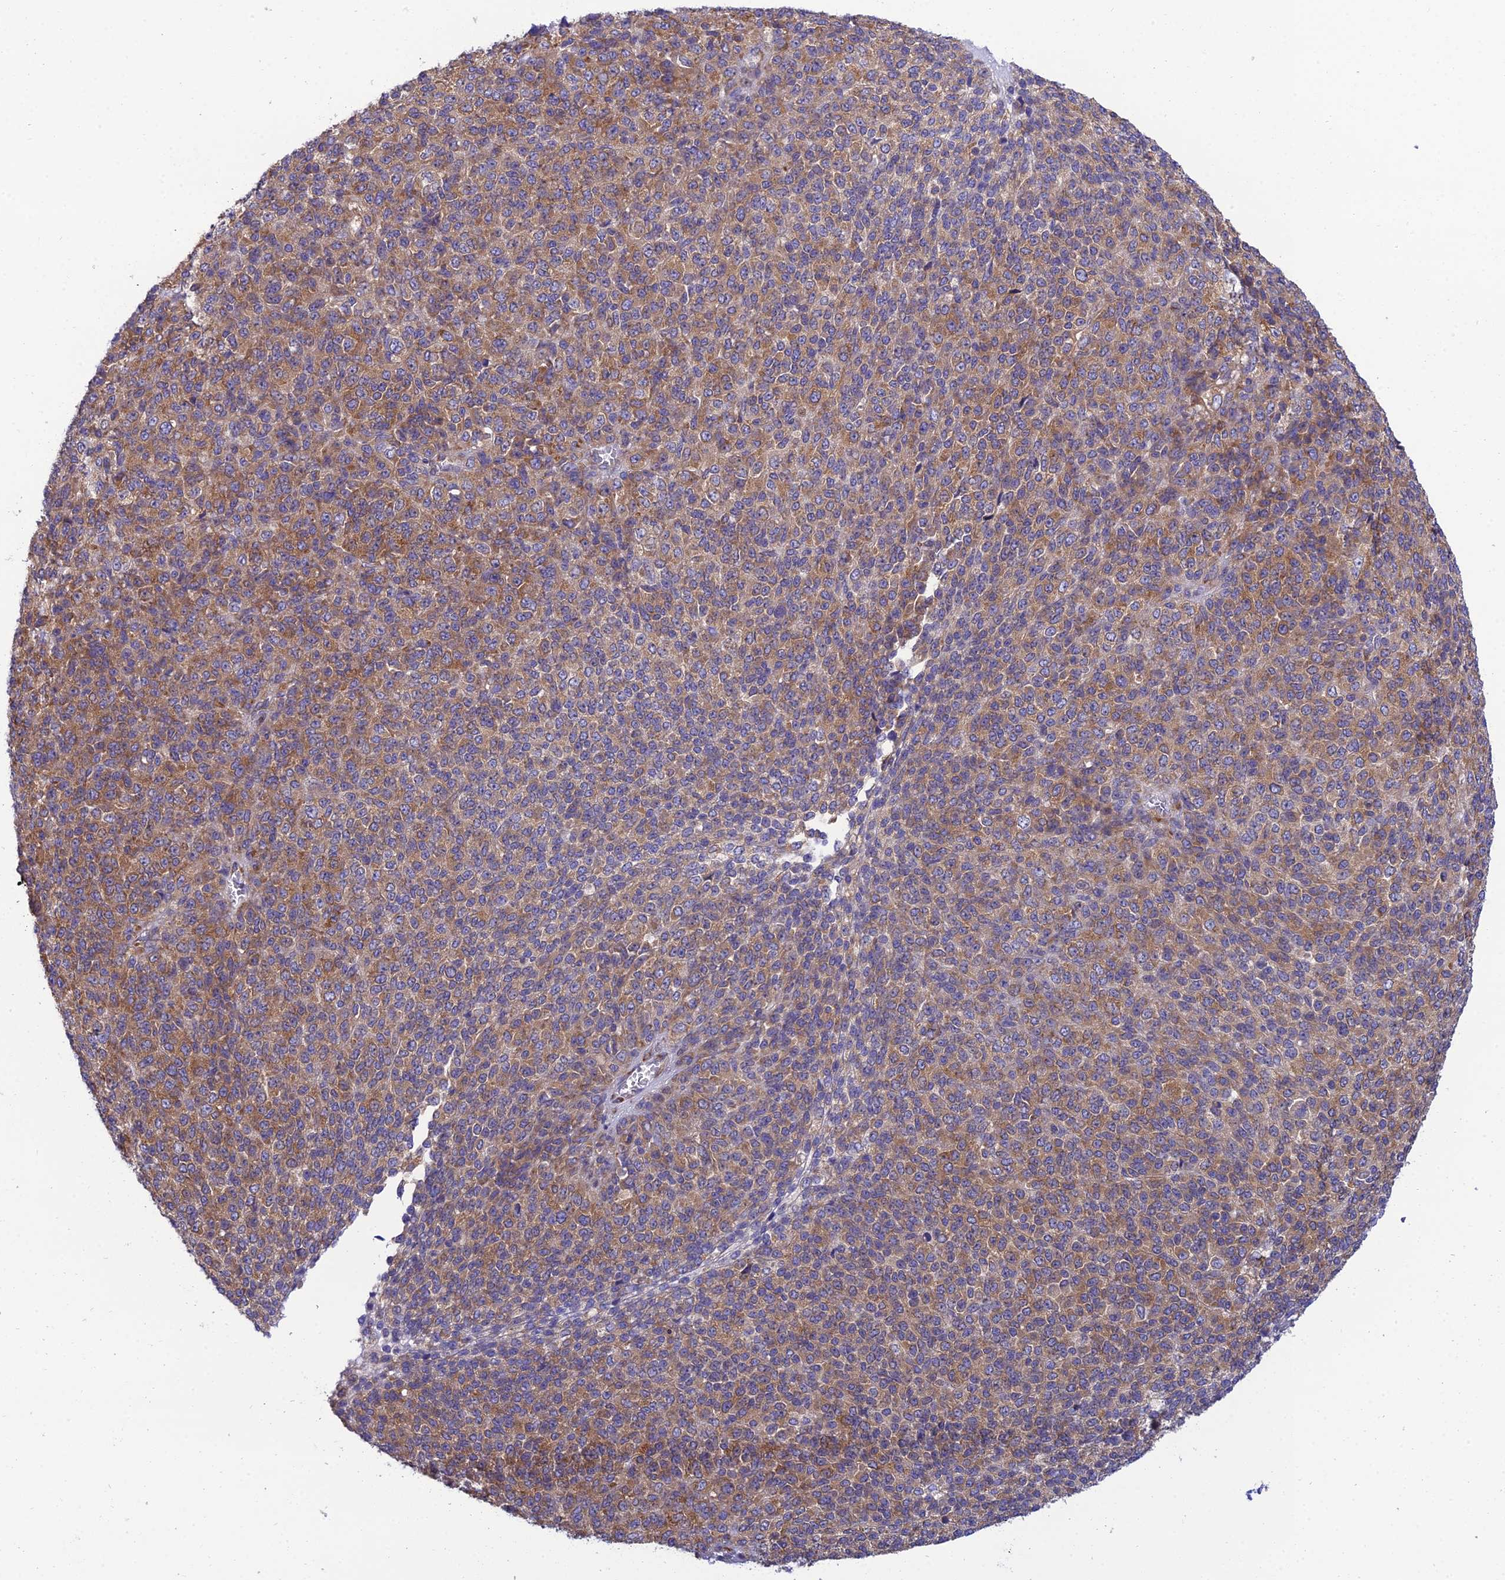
{"staining": {"intensity": "moderate", "quantity": ">75%", "location": "cytoplasmic/membranous"}, "tissue": "melanoma", "cell_type": "Tumor cells", "image_type": "cancer", "snomed": [{"axis": "morphology", "description": "Malignant melanoma, Metastatic site"}, {"axis": "topography", "description": "Brain"}], "caption": "High-magnification brightfield microscopy of malignant melanoma (metastatic site) stained with DAB (3,3'-diaminobenzidine) (brown) and counterstained with hematoxylin (blue). tumor cells exhibit moderate cytoplasmic/membranous positivity is appreciated in about>75% of cells. (DAB (3,3'-diaminobenzidine) IHC with brightfield microscopy, high magnification).", "gene": "CLCN7", "patient": {"sex": "female", "age": 56}}